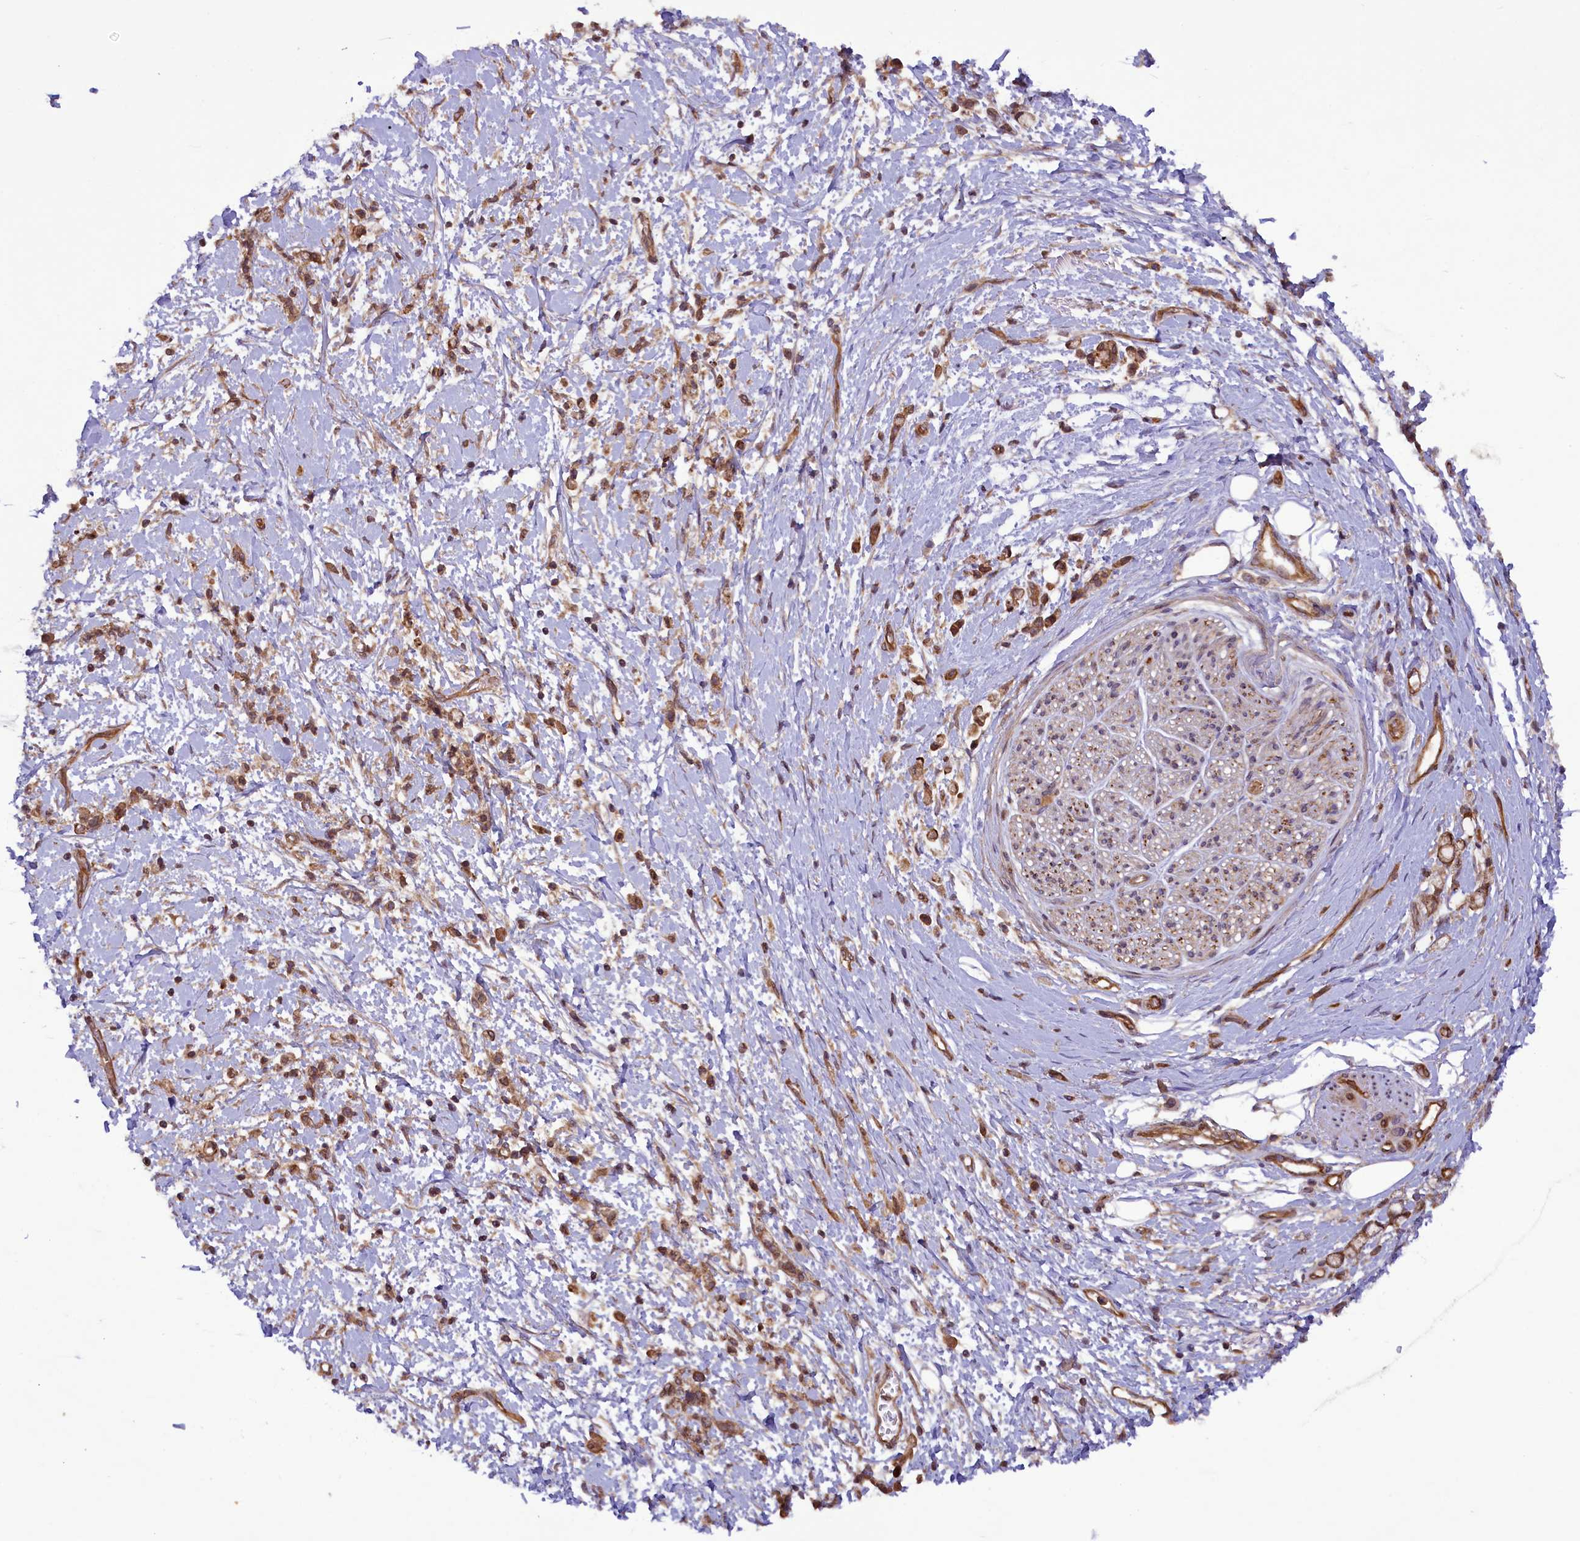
{"staining": {"intensity": "moderate", "quantity": ">75%", "location": "cytoplasmic/membranous"}, "tissue": "stomach cancer", "cell_type": "Tumor cells", "image_type": "cancer", "snomed": [{"axis": "morphology", "description": "Adenocarcinoma, NOS"}, {"axis": "topography", "description": "Stomach"}], "caption": "Stomach adenocarcinoma stained with IHC demonstrates moderate cytoplasmic/membranous expression in approximately >75% of tumor cells.", "gene": "CCDC125", "patient": {"sex": "female", "age": 60}}